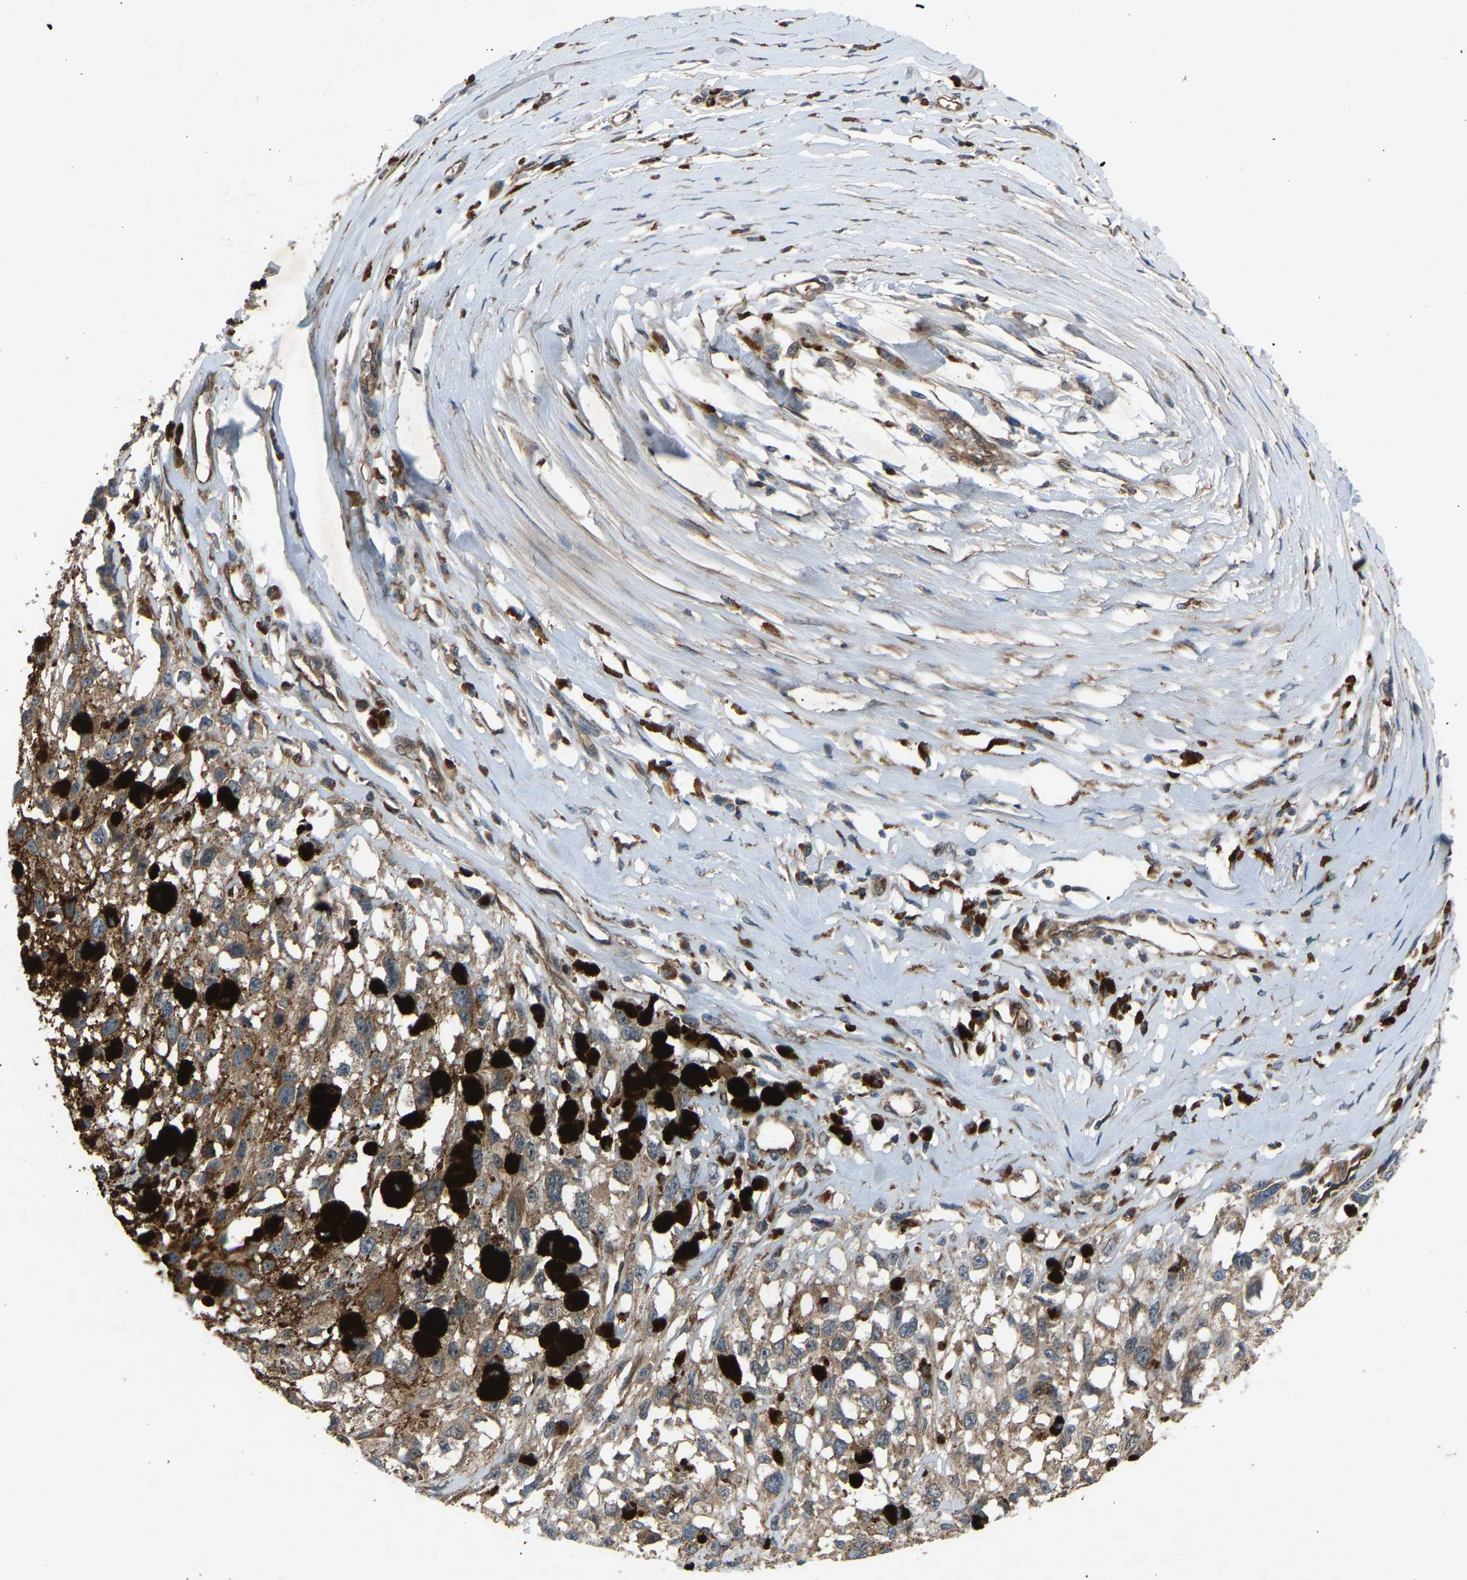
{"staining": {"intensity": "weak", "quantity": ">75%", "location": "cytoplasmic/membranous"}, "tissue": "melanoma", "cell_type": "Tumor cells", "image_type": "cancer", "snomed": [{"axis": "morphology", "description": "Malignant melanoma, Metastatic site"}, {"axis": "topography", "description": "Lymph node"}], "caption": "This is a photomicrograph of immunohistochemistry (IHC) staining of malignant melanoma (metastatic site), which shows weak positivity in the cytoplasmic/membranous of tumor cells.", "gene": "GAS2L1", "patient": {"sex": "male", "age": 59}}